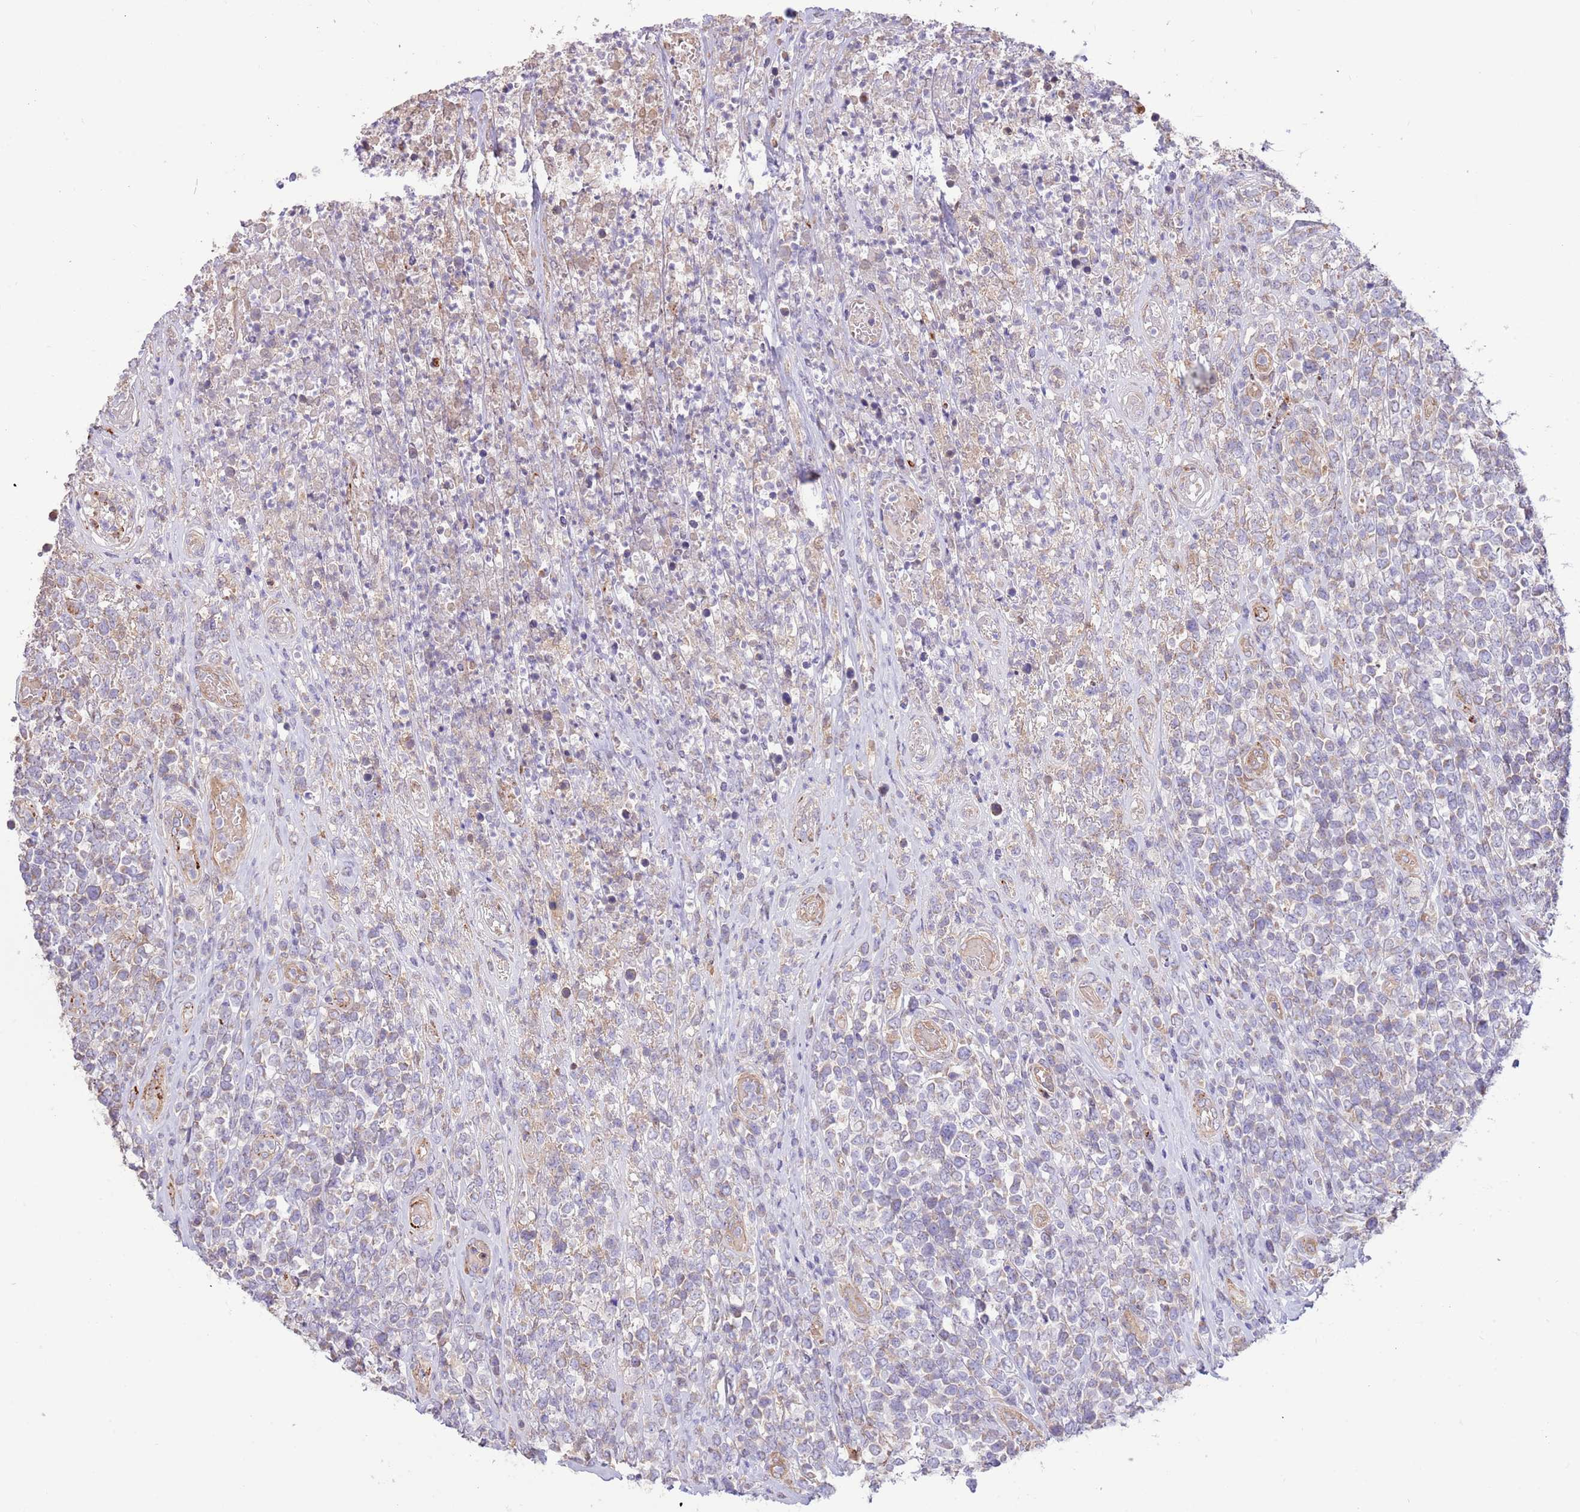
{"staining": {"intensity": "negative", "quantity": "none", "location": "none"}, "tissue": "lymphoma", "cell_type": "Tumor cells", "image_type": "cancer", "snomed": [{"axis": "morphology", "description": "Malignant lymphoma, non-Hodgkin's type, High grade"}, {"axis": "topography", "description": "Soft tissue"}], "caption": "A histopathology image of human lymphoma is negative for staining in tumor cells.", "gene": "DOCK6", "patient": {"sex": "female", "age": 56}}